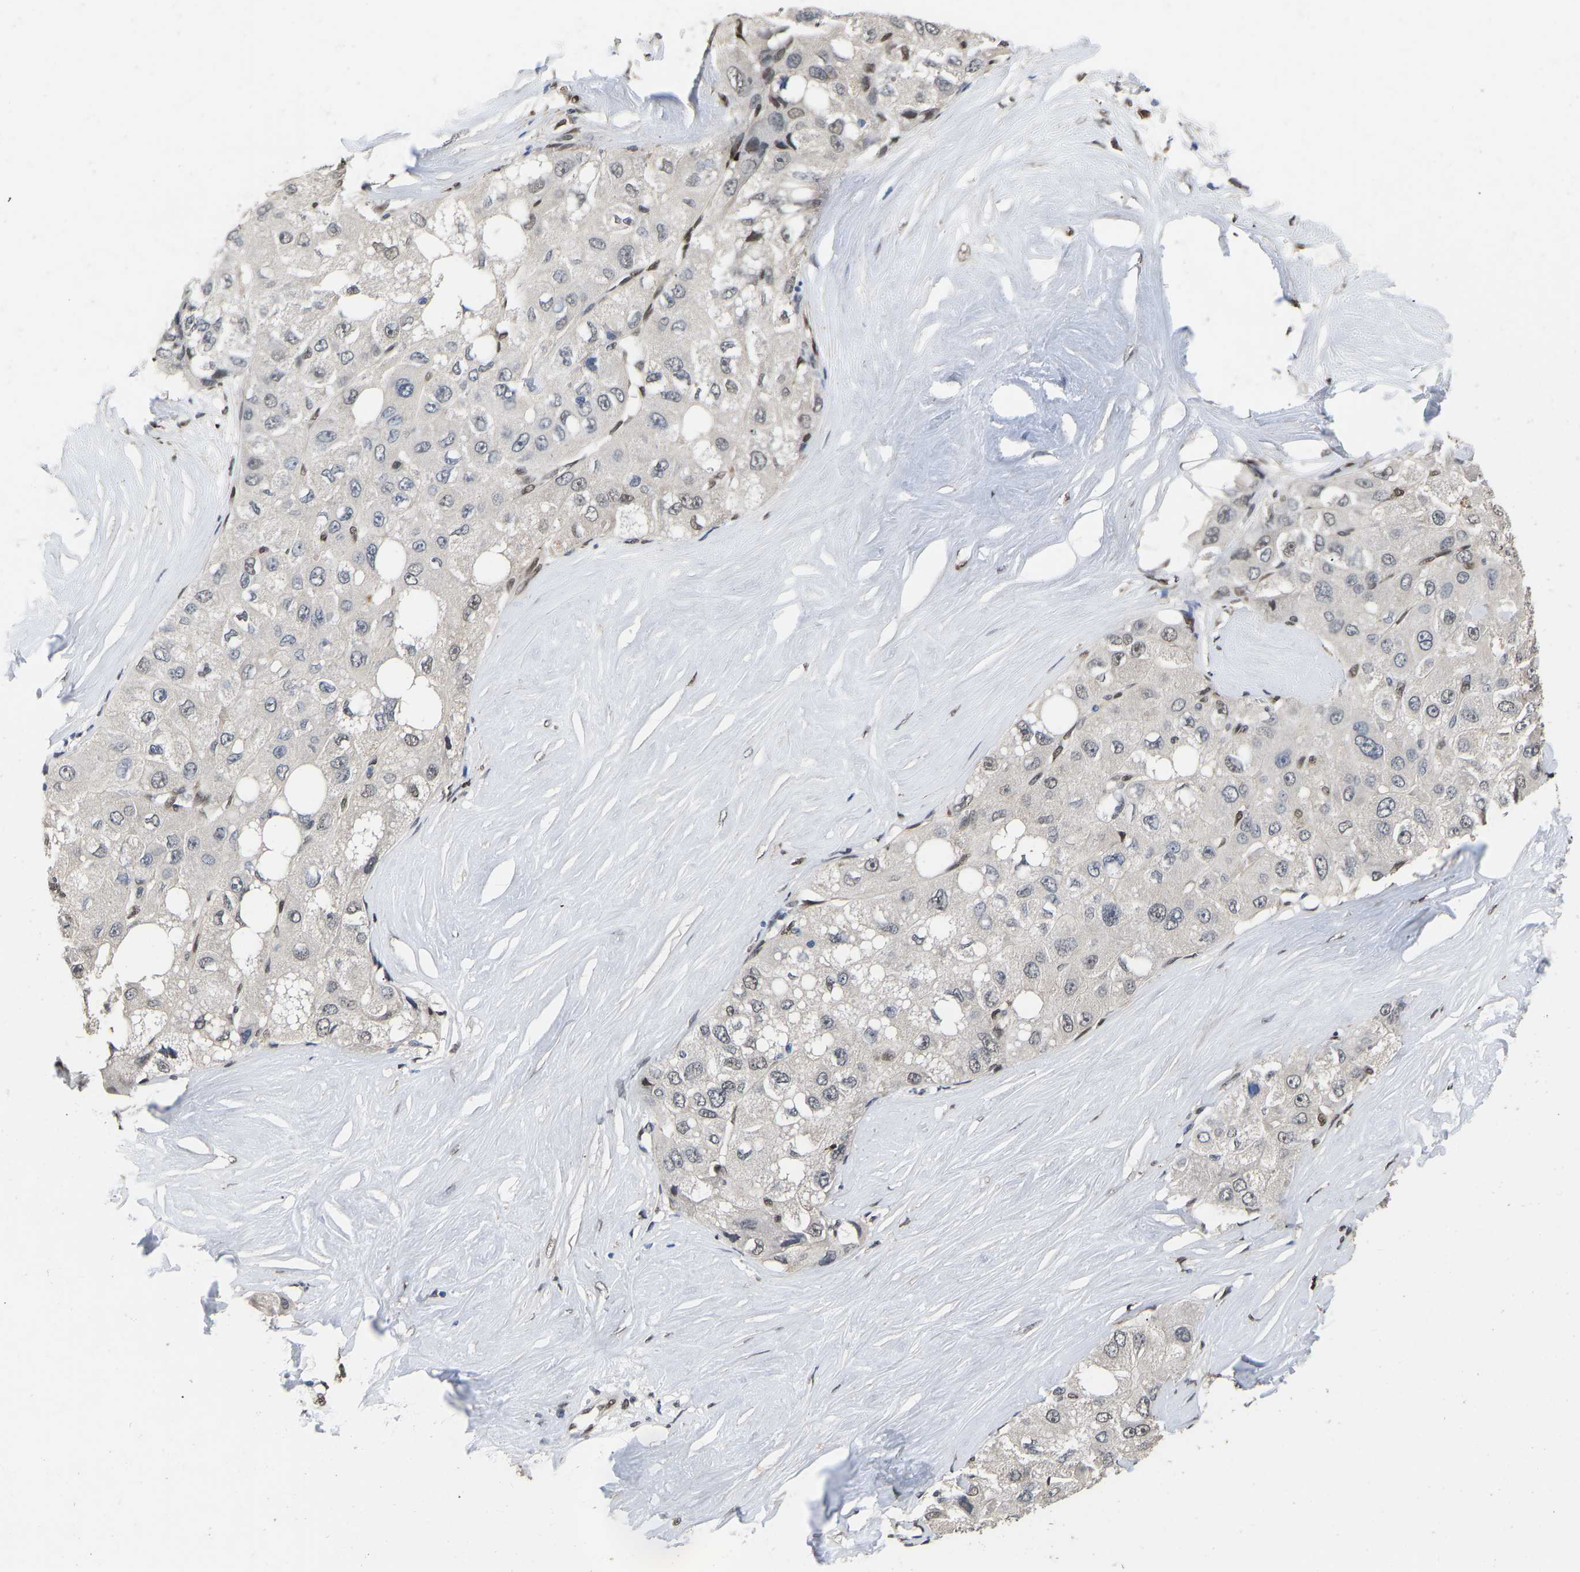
{"staining": {"intensity": "negative", "quantity": "none", "location": "none"}, "tissue": "liver cancer", "cell_type": "Tumor cells", "image_type": "cancer", "snomed": [{"axis": "morphology", "description": "Carcinoma, Hepatocellular, NOS"}, {"axis": "topography", "description": "Liver"}], "caption": "Immunohistochemical staining of liver cancer (hepatocellular carcinoma) shows no significant staining in tumor cells.", "gene": "QKI", "patient": {"sex": "male", "age": 80}}